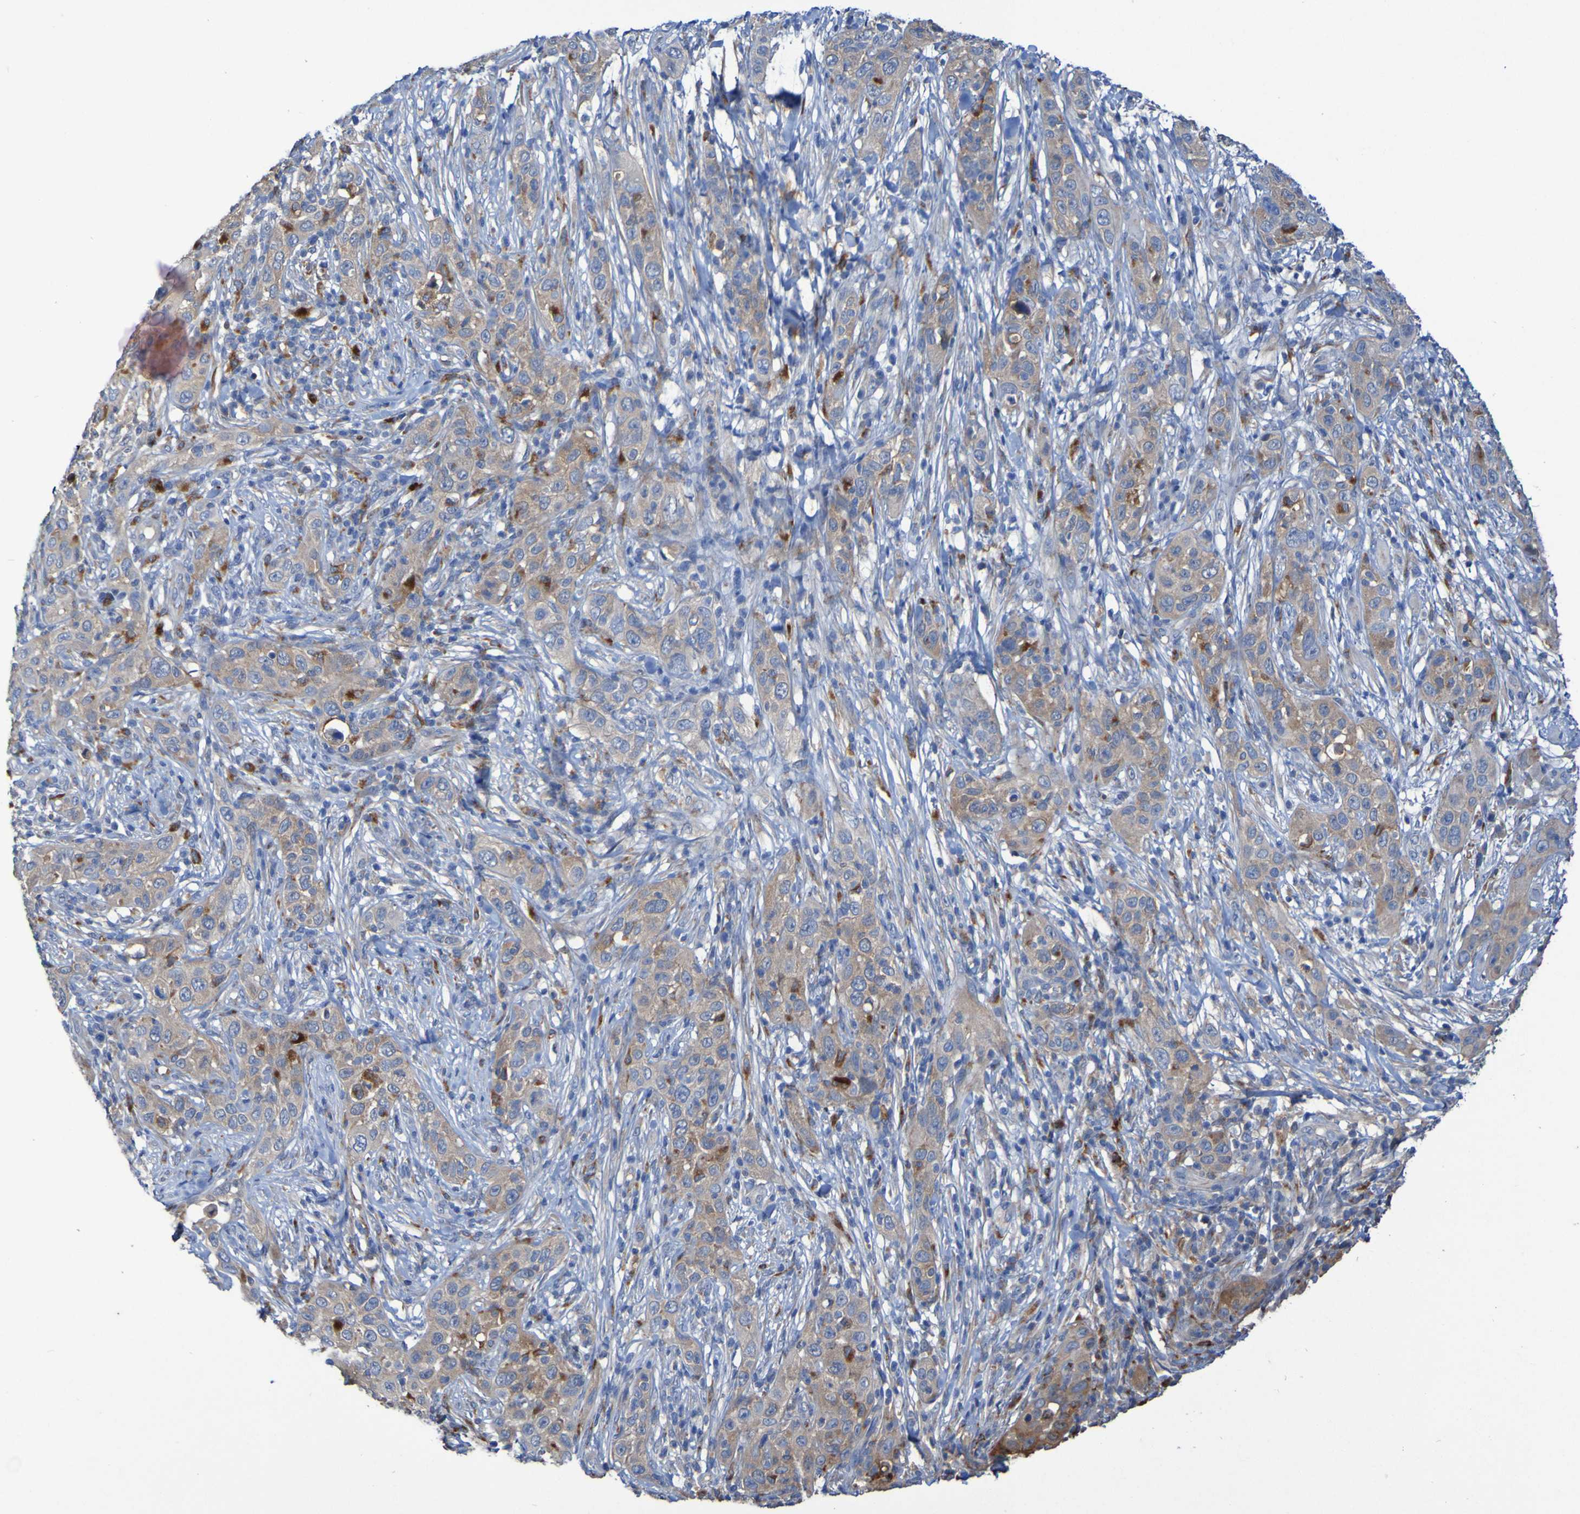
{"staining": {"intensity": "weak", "quantity": "25%-75%", "location": "cytoplasmic/membranous"}, "tissue": "skin cancer", "cell_type": "Tumor cells", "image_type": "cancer", "snomed": [{"axis": "morphology", "description": "Squamous cell carcinoma, NOS"}, {"axis": "topography", "description": "Skin"}], "caption": "The immunohistochemical stain labels weak cytoplasmic/membranous expression in tumor cells of skin cancer (squamous cell carcinoma) tissue.", "gene": "ARHGEF16", "patient": {"sex": "female", "age": 88}}